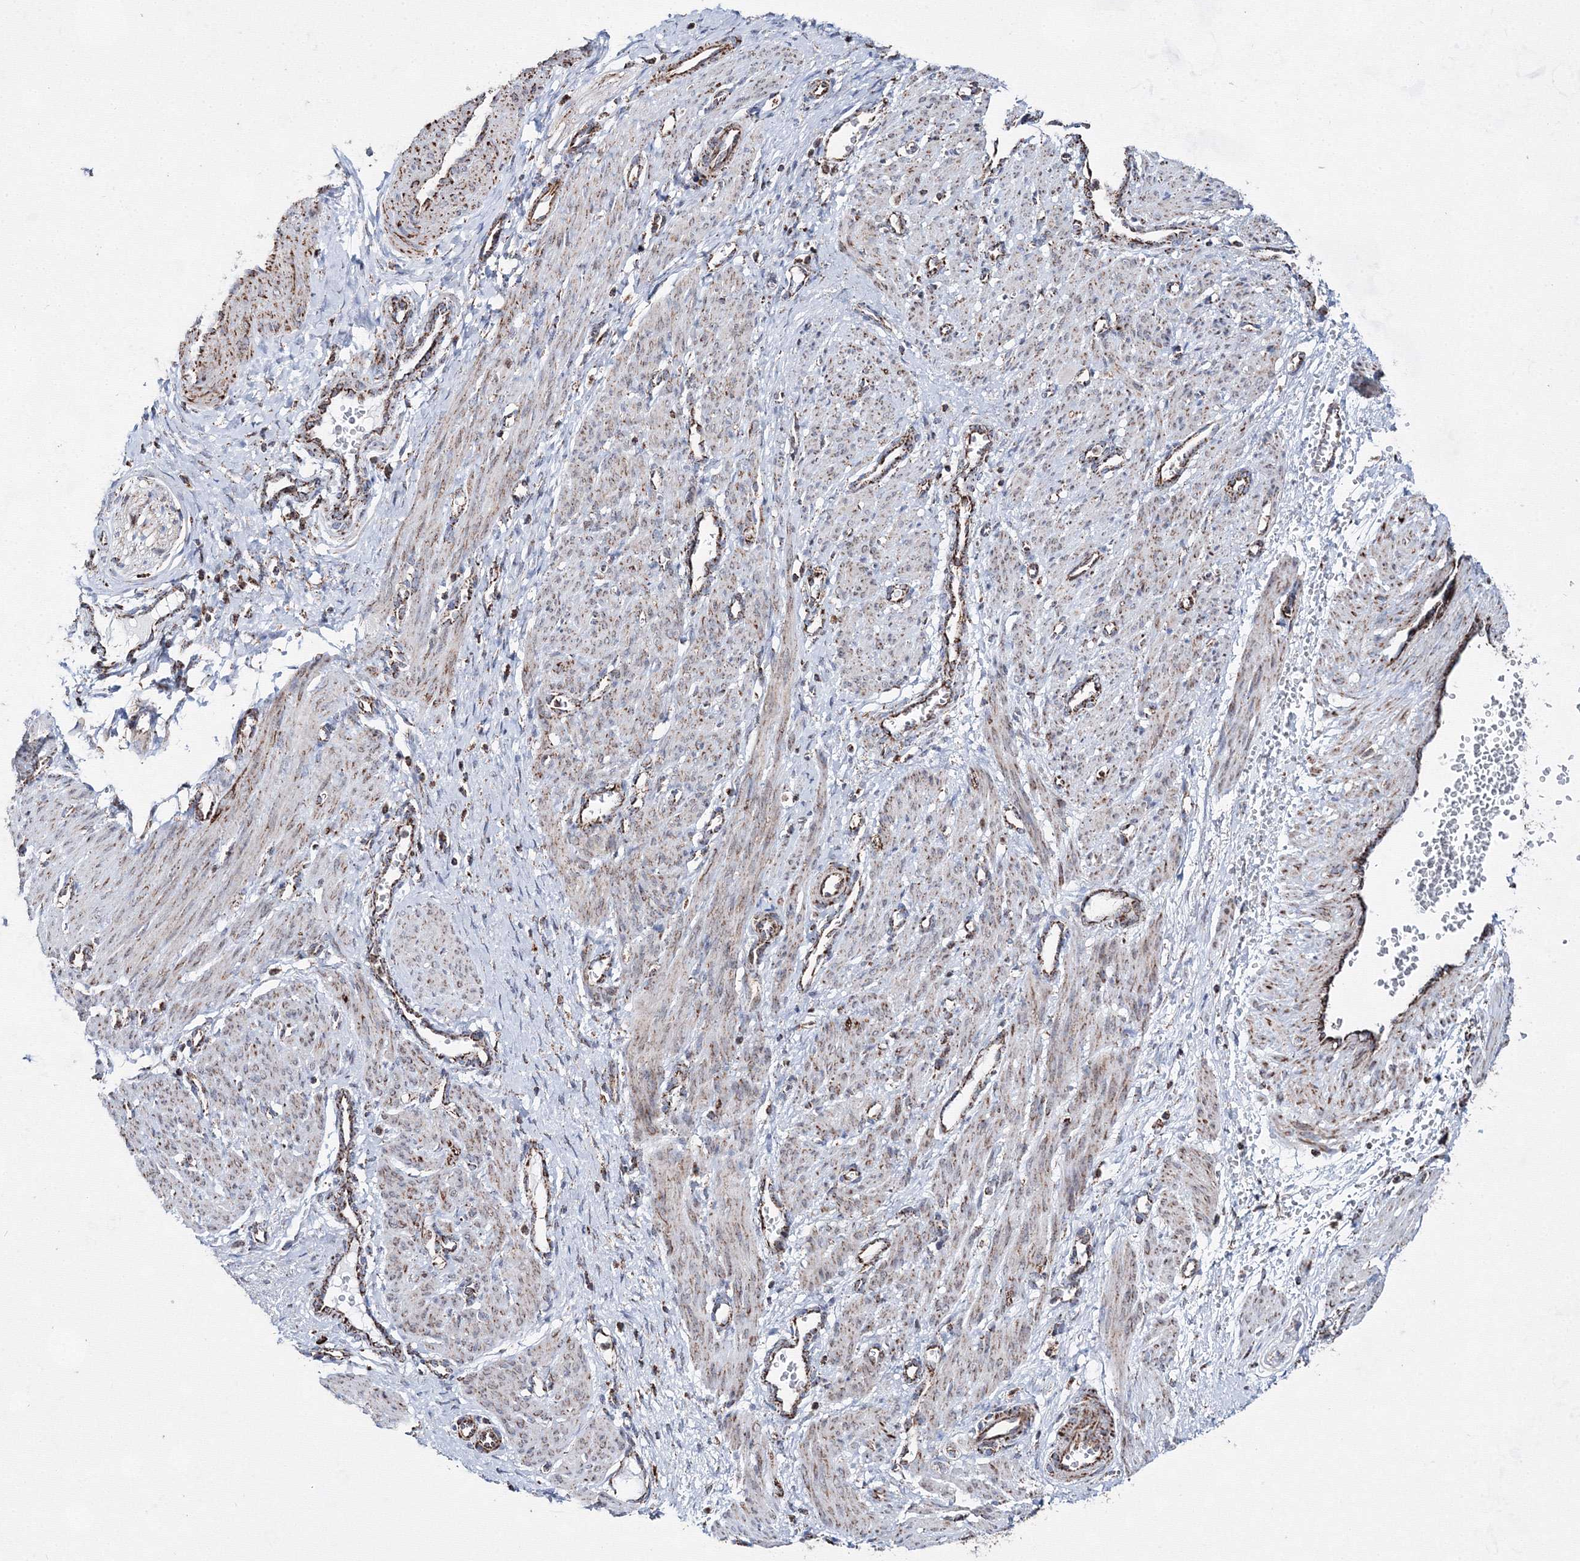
{"staining": {"intensity": "weak", "quantity": "25%-75%", "location": "cytoplasmic/membranous"}, "tissue": "smooth muscle", "cell_type": "Smooth muscle cells", "image_type": "normal", "snomed": [{"axis": "morphology", "description": "Normal tissue, NOS"}, {"axis": "topography", "description": "Endometrium"}], "caption": "This is a micrograph of immunohistochemistry (IHC) staining of unremarkable smooth muscle, which shows weak expression in the cytoplasmic/membranous of smooth muscle cells.", "gene": "HADHB", "patient": {"sex": "female", "age": 33}}